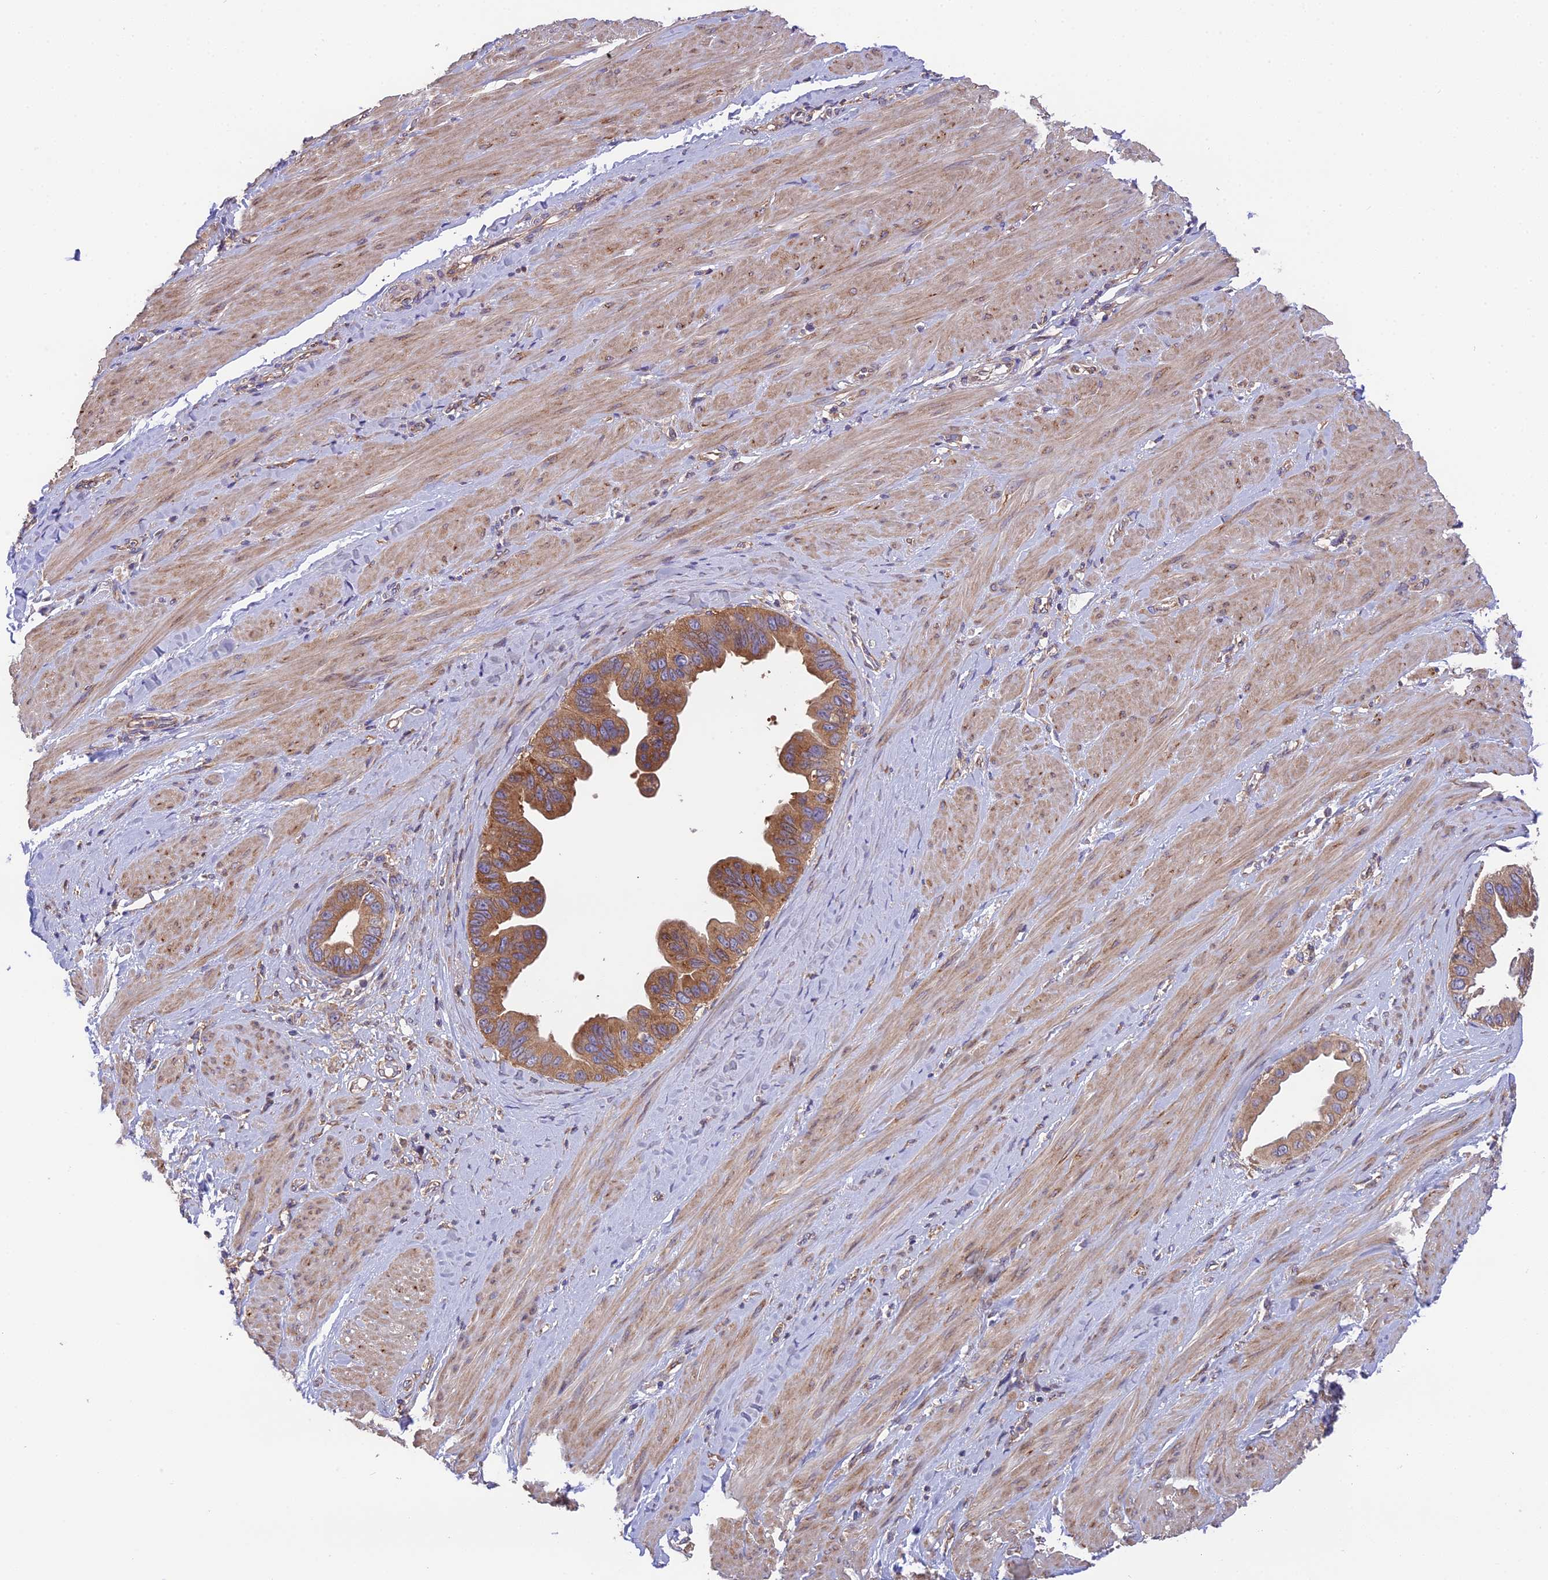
{"staining": {"intensity": "moderate", "quantity": ">75%", "location": "cytoplasmic/membranous"}, "tissue": "pancreatic cancer", "cell_type": "Tumor cells", "image_type": "cancer", "snomed": [{"axis": "morphology", "description": "Adenocarcinoma, NOS"}, {"axis": "topography", "description": "Pancreas"}], "caption": "IHC (DAB) staining of human pancreatic cancer reveals moderate cytoplasmic/membranous protein staining in approximately >75% of tumor cells.", "gene": "BLOC1S4", "patient": {"sex": "female", "age": 56}}